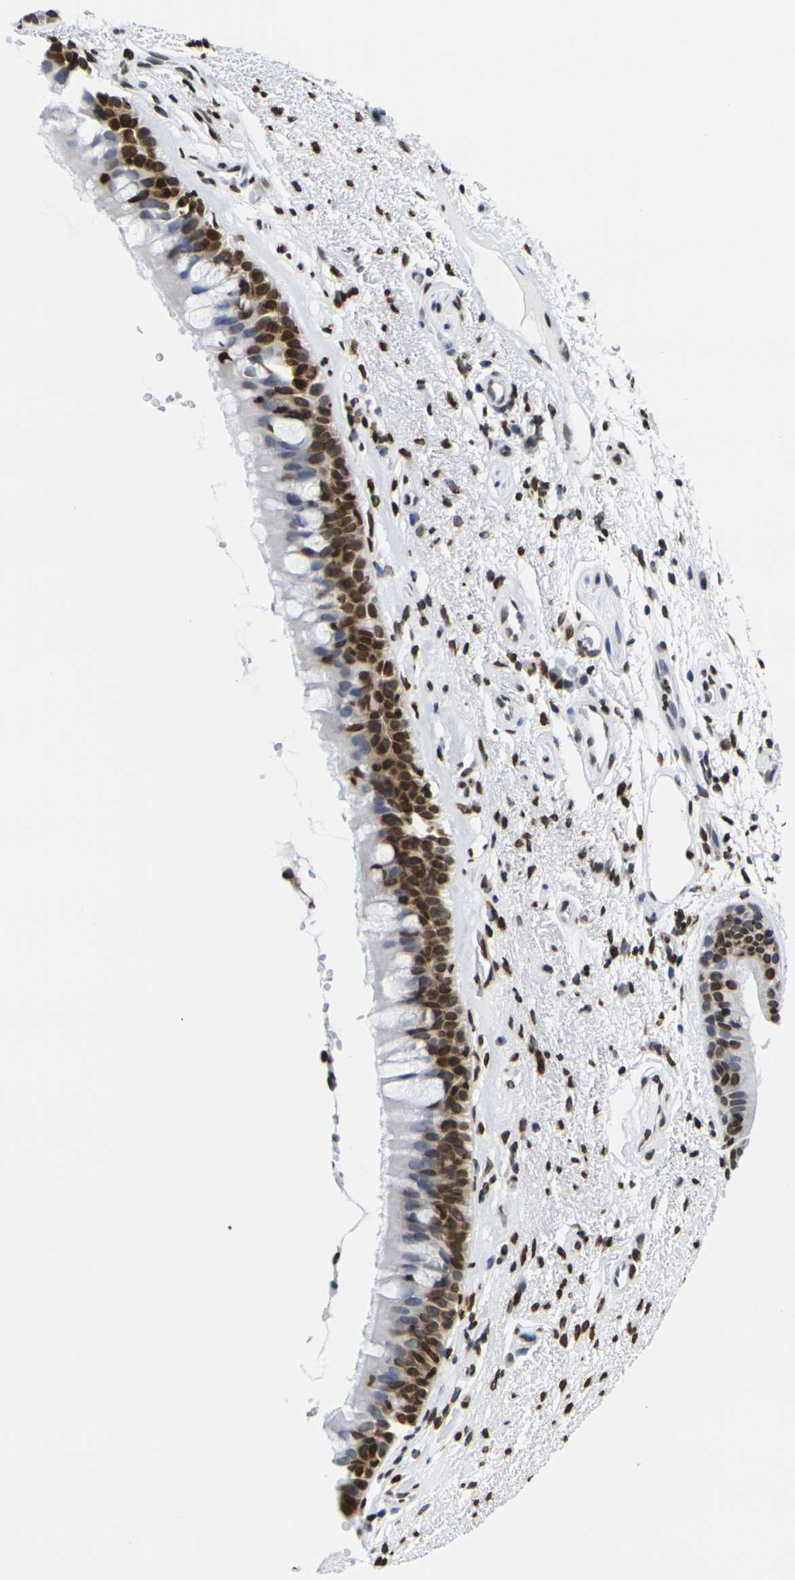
{"staining": {"intensity": "strong", "quantity": ">75%", "location": "nuclear"}, "tissue": "bronchus", "cell_type": "Respiratory epithelial cells", "image_type": "normal", "snomed": [{"axis": "morphology", "description": "Normal tissue, NOS"}, {"axis": "topography", "description": "Bronchus"}], "caption": "Bronchus stained for a protein exhibits strong nuclear positivity in respiratory epithelial cells. Nuclei are stained in blue.", "gene": "H2AC21", "patient": {"sex": "female", "age": 54}}